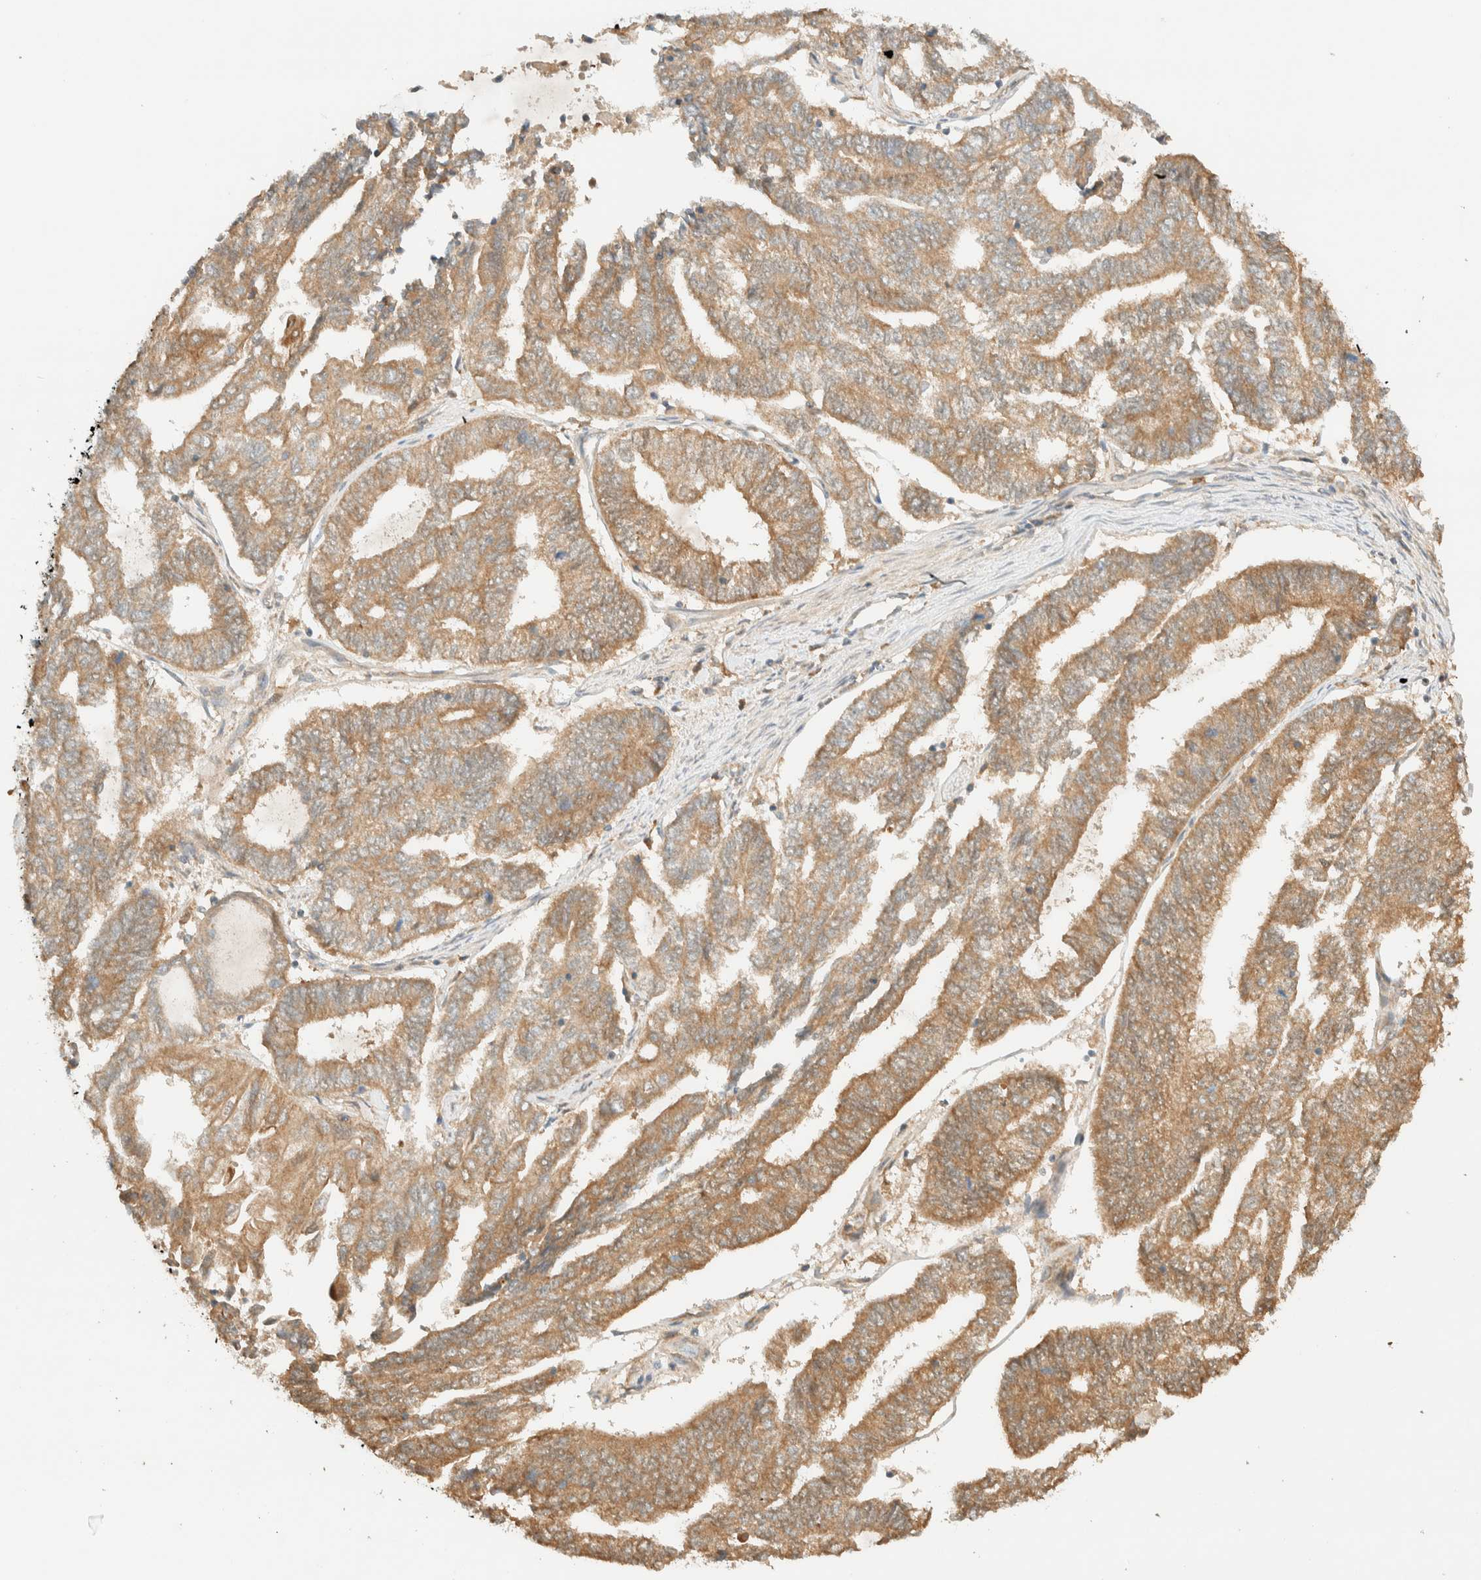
{"staining": {"intensity": "moderate", "quantity": ">75%", "location": "cytoplasmic/membranous"}, "tissue": "endometrial cancer", "cell_type": "Tumor cells", "image_type": "cancer", "snomed": [{"axis": "morphology", "description": "Adenocarcinoma, NOS"}, {"axis": "topography", "description": "Uterus"}, {"axis": "topography", "description": "Endometrium"}], "caption": "Immunohistochemistry of endometrial adenocarcinoma displays medium levels of moderate cytoplasmic/membranous positivity in about >75% of tumor cells. The staining is performed using DAB (3,3'-diaminobenzidine) brown chromogen to label protein expression. The nuclei are counter-stained blue using hematoxylin.", "gene": "ZBTB34", "patient": {"sex": "female", "age": 70}}